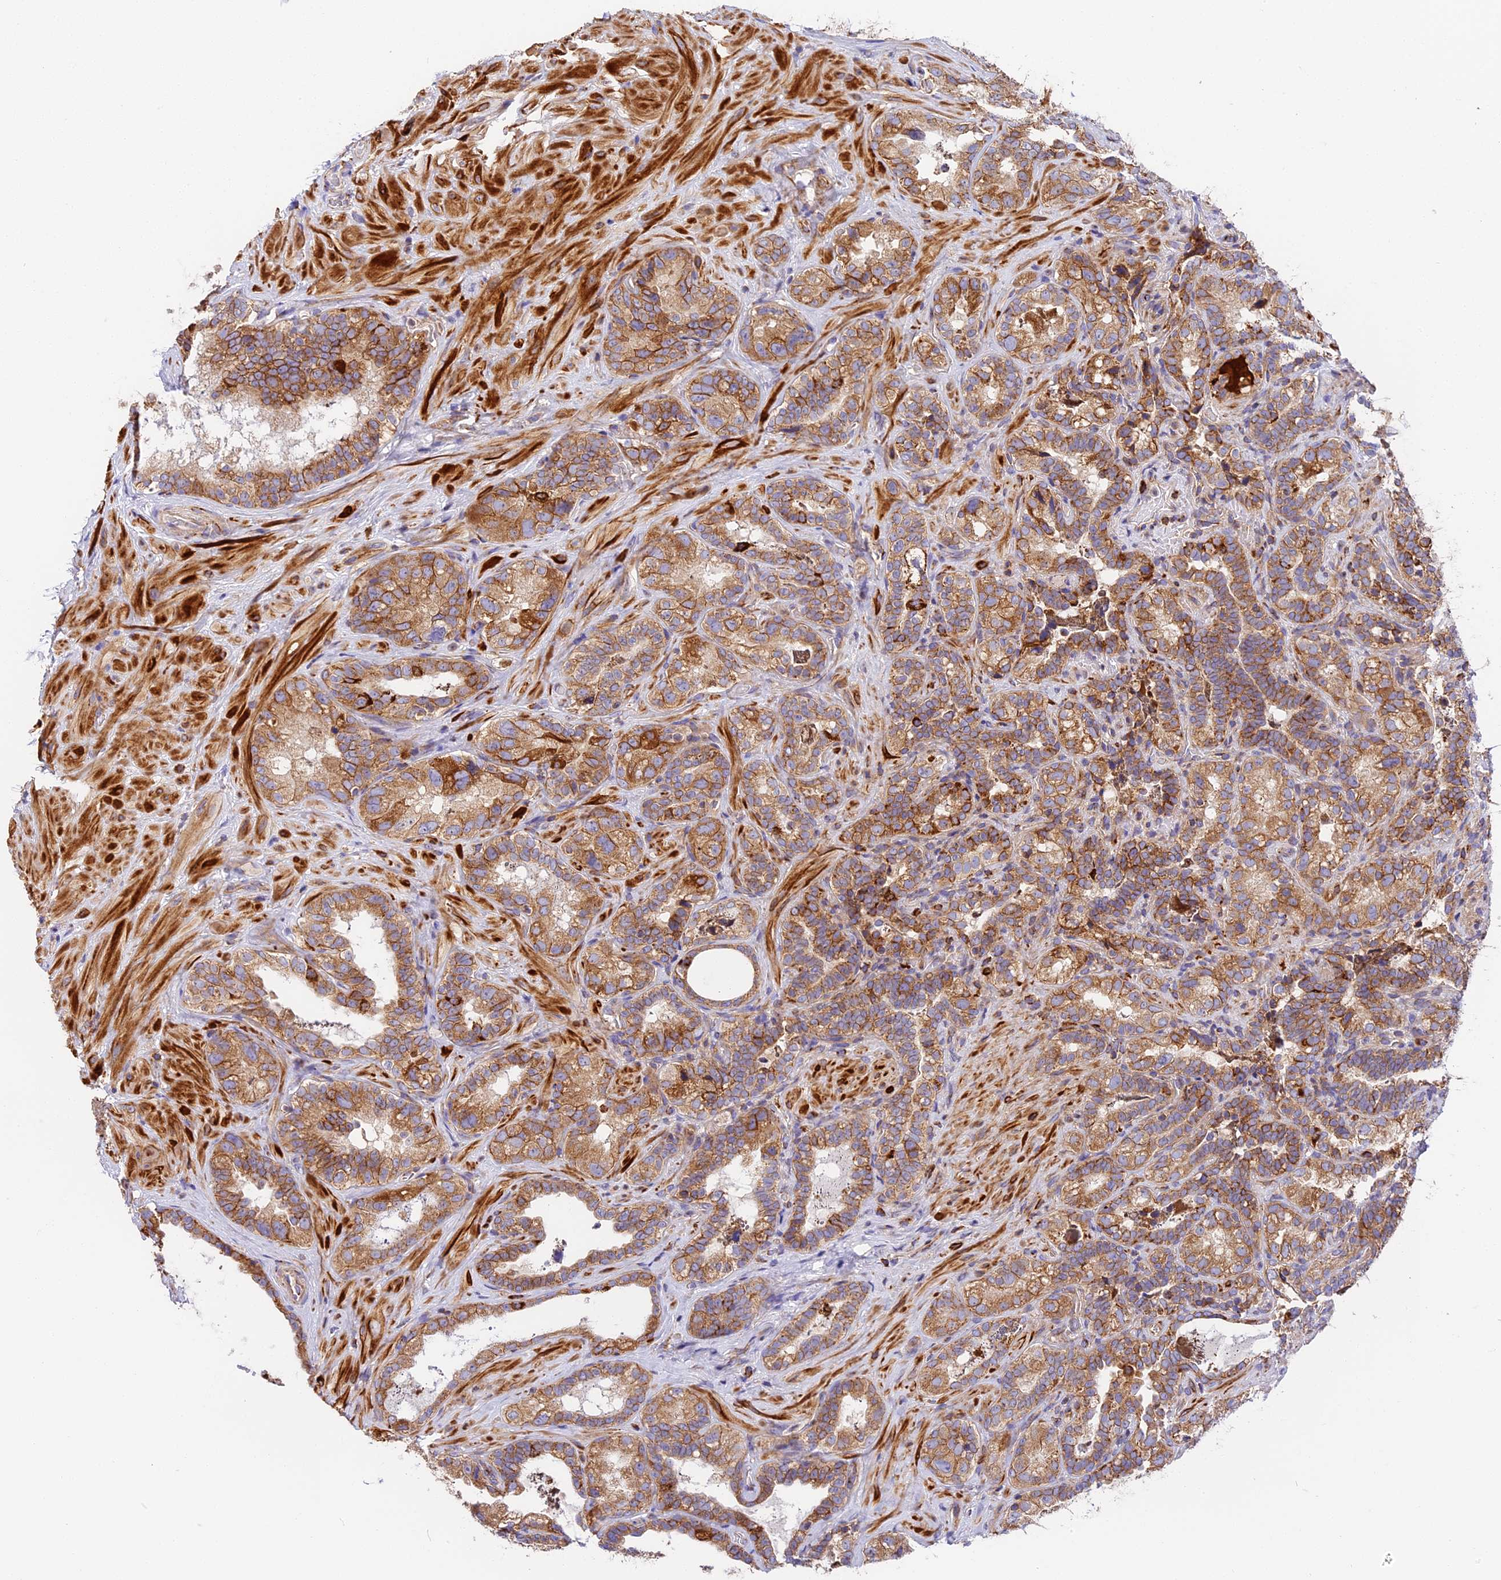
{"staining": {"intensity": "moderate", "quantity": ">75%", "location": "cytoplasmic/membranous"}, "tissue": "seminal vesicle", "cell_type": "Glandular cells", "image_type": "normal", "snomed": [{"axis": "morphology", "description": "Normal tissue, NOS"}, {"axis": "topography", "description": "Seminal veicle"}, {"axis": "topography", "description": "Peripheral nerve tissue"}], "caption": "Seminal vesicle stained with DAB (3,3'-diaminobenzidine) immunohistochemistry demonstrates medium levels of moderate cytoplasmic/membranous staining in approximately >75% of glandular cells. The protein of interest is shown in brown color, while the nuclei are stained blue.", "gene": "MRAS", "patient": {"sex": "male", "age": 67}}